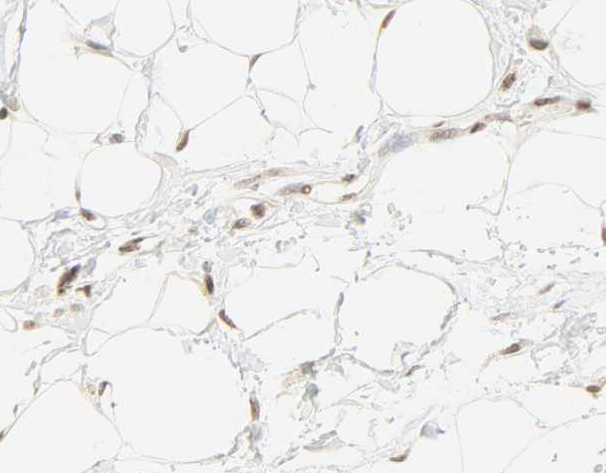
{"staining": {"intensity": "moderate", "quantity": ">75%", "location": "nuclear"}, "tissue": "adipose tissue", "cell_type": "Adipocytes", "image_type": "normal", "snomed": [{"axis": "morphology", "description": "Normal tissue, NOS"}, {"axis": "morphology", "description": "Urothelial carcinoma, High grade"}, {"axis": "topography", "description": "Vascular tissue"}, {"axis": "topography", "description": "Urinary bladder"}], "caption": "High-magnification brightfield microscopy of unremarkable adipose tissue stained with DAB (3,3'-diaminobenzidine) (brown) and counterstained with hematoxylin (blue). adipocytes exhibit moderate nuclear expression is seen in about>75% of cells.", "gene": "DAZAP1", "patient": {"sex": "female", "age": 56}}